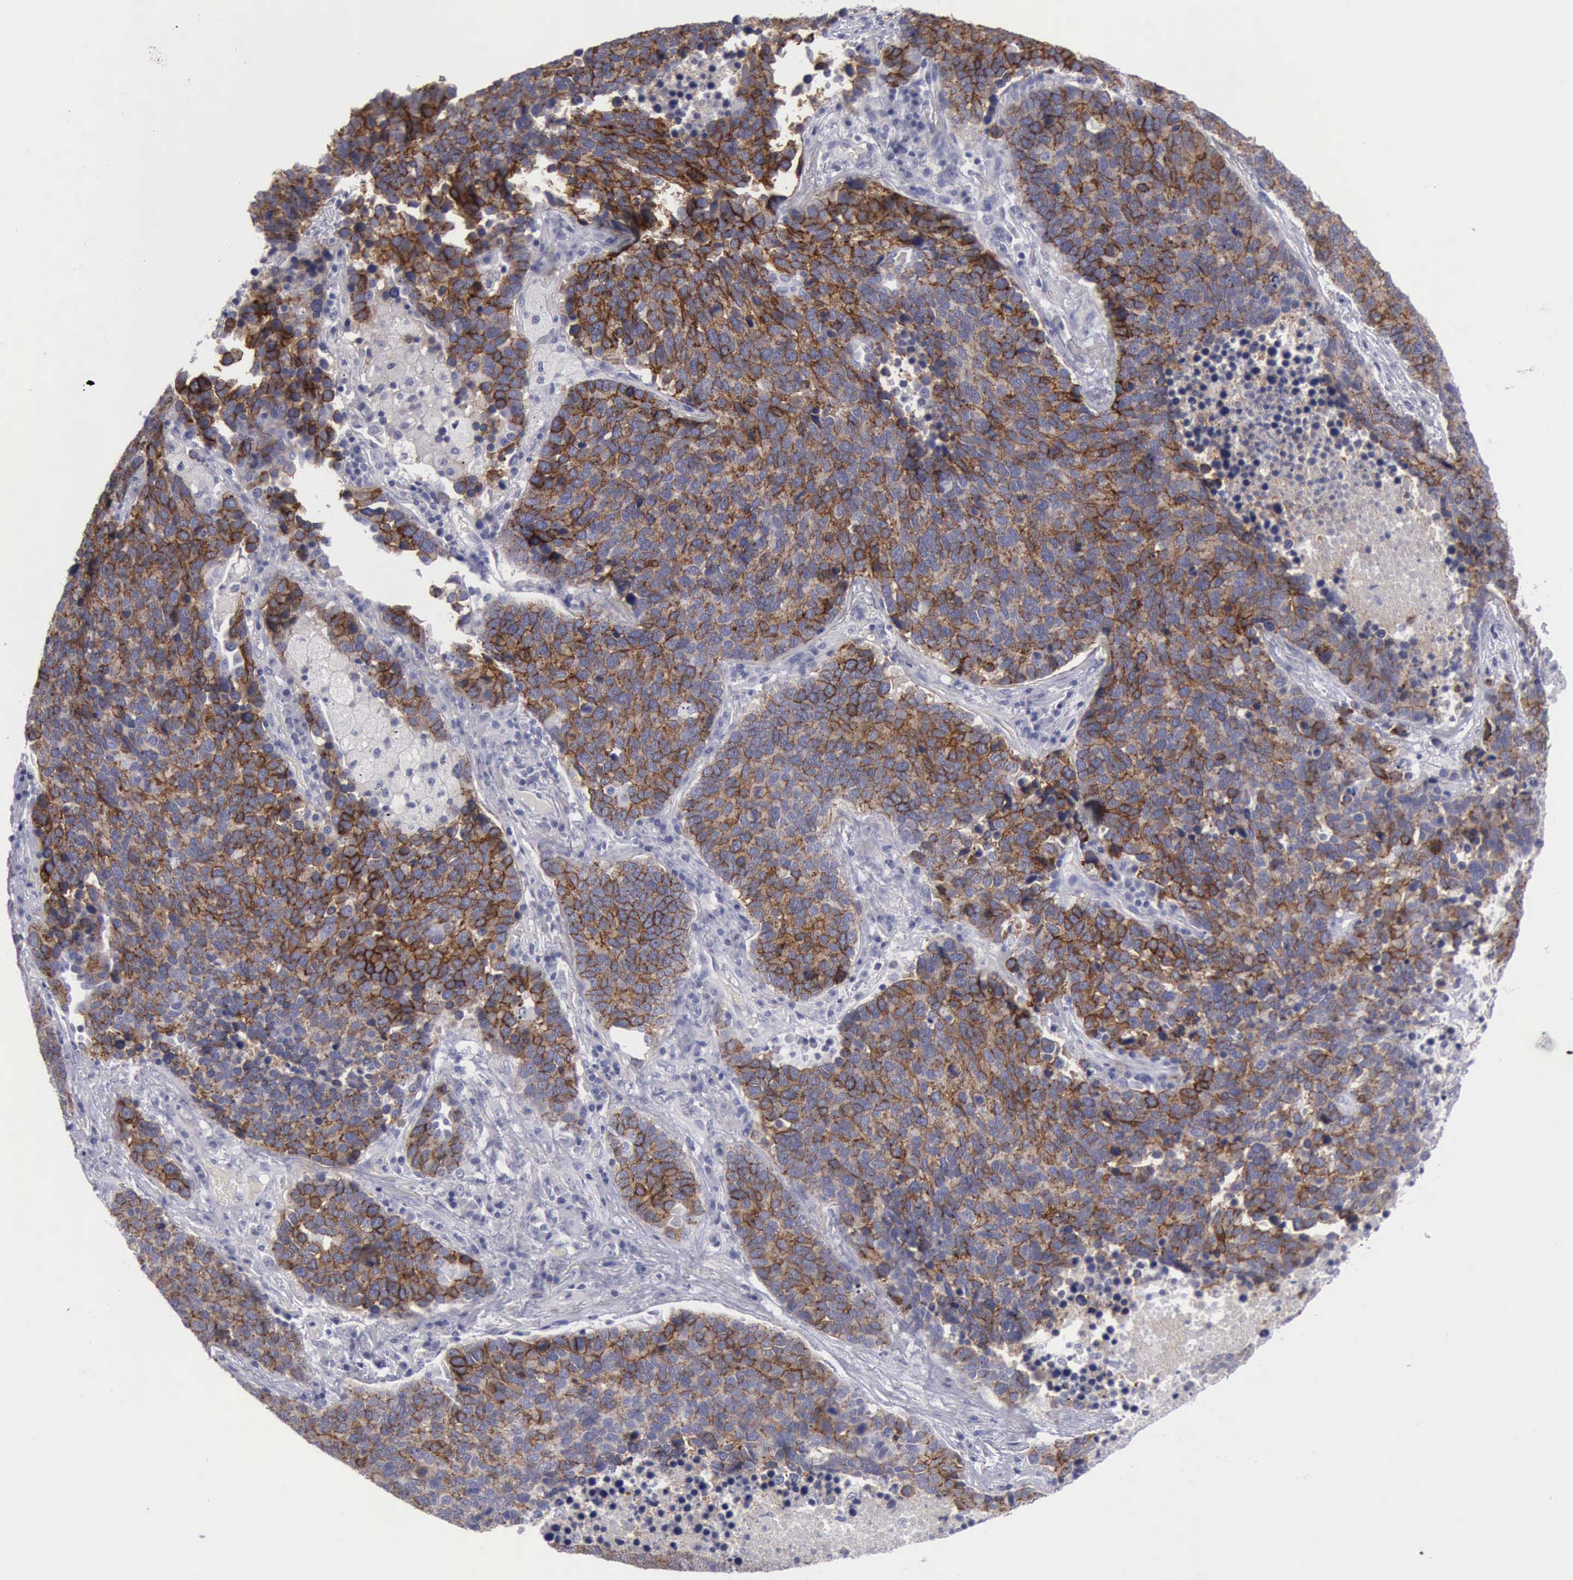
{"staining": {"intensity": "moderate", "quantity": ">75%", "location": "cytoplasmic/membranous"}, "tissue": "lung cancer", "cell_type": "Tumor cells", "image_type": "cancer", "snomed": [{"axis": "morphology", "description": "Neoplasm, malignant, NOS"}, {"axis": "topography", "description": "Lung"}], "caption": "A histopathology image of lung cancer stained for a protein displays moderate cytoplasmic/membranous brown staining in tumor cells. The staining was performed using DAB (3,3'-diaminobenzidine) to visualize the protein expression in brown, while the nuclei were stained in blue with hematoxylin (Magnification: 20x).", "gene": "CDH2", "patient": {"sex": "female", "age": 75}}